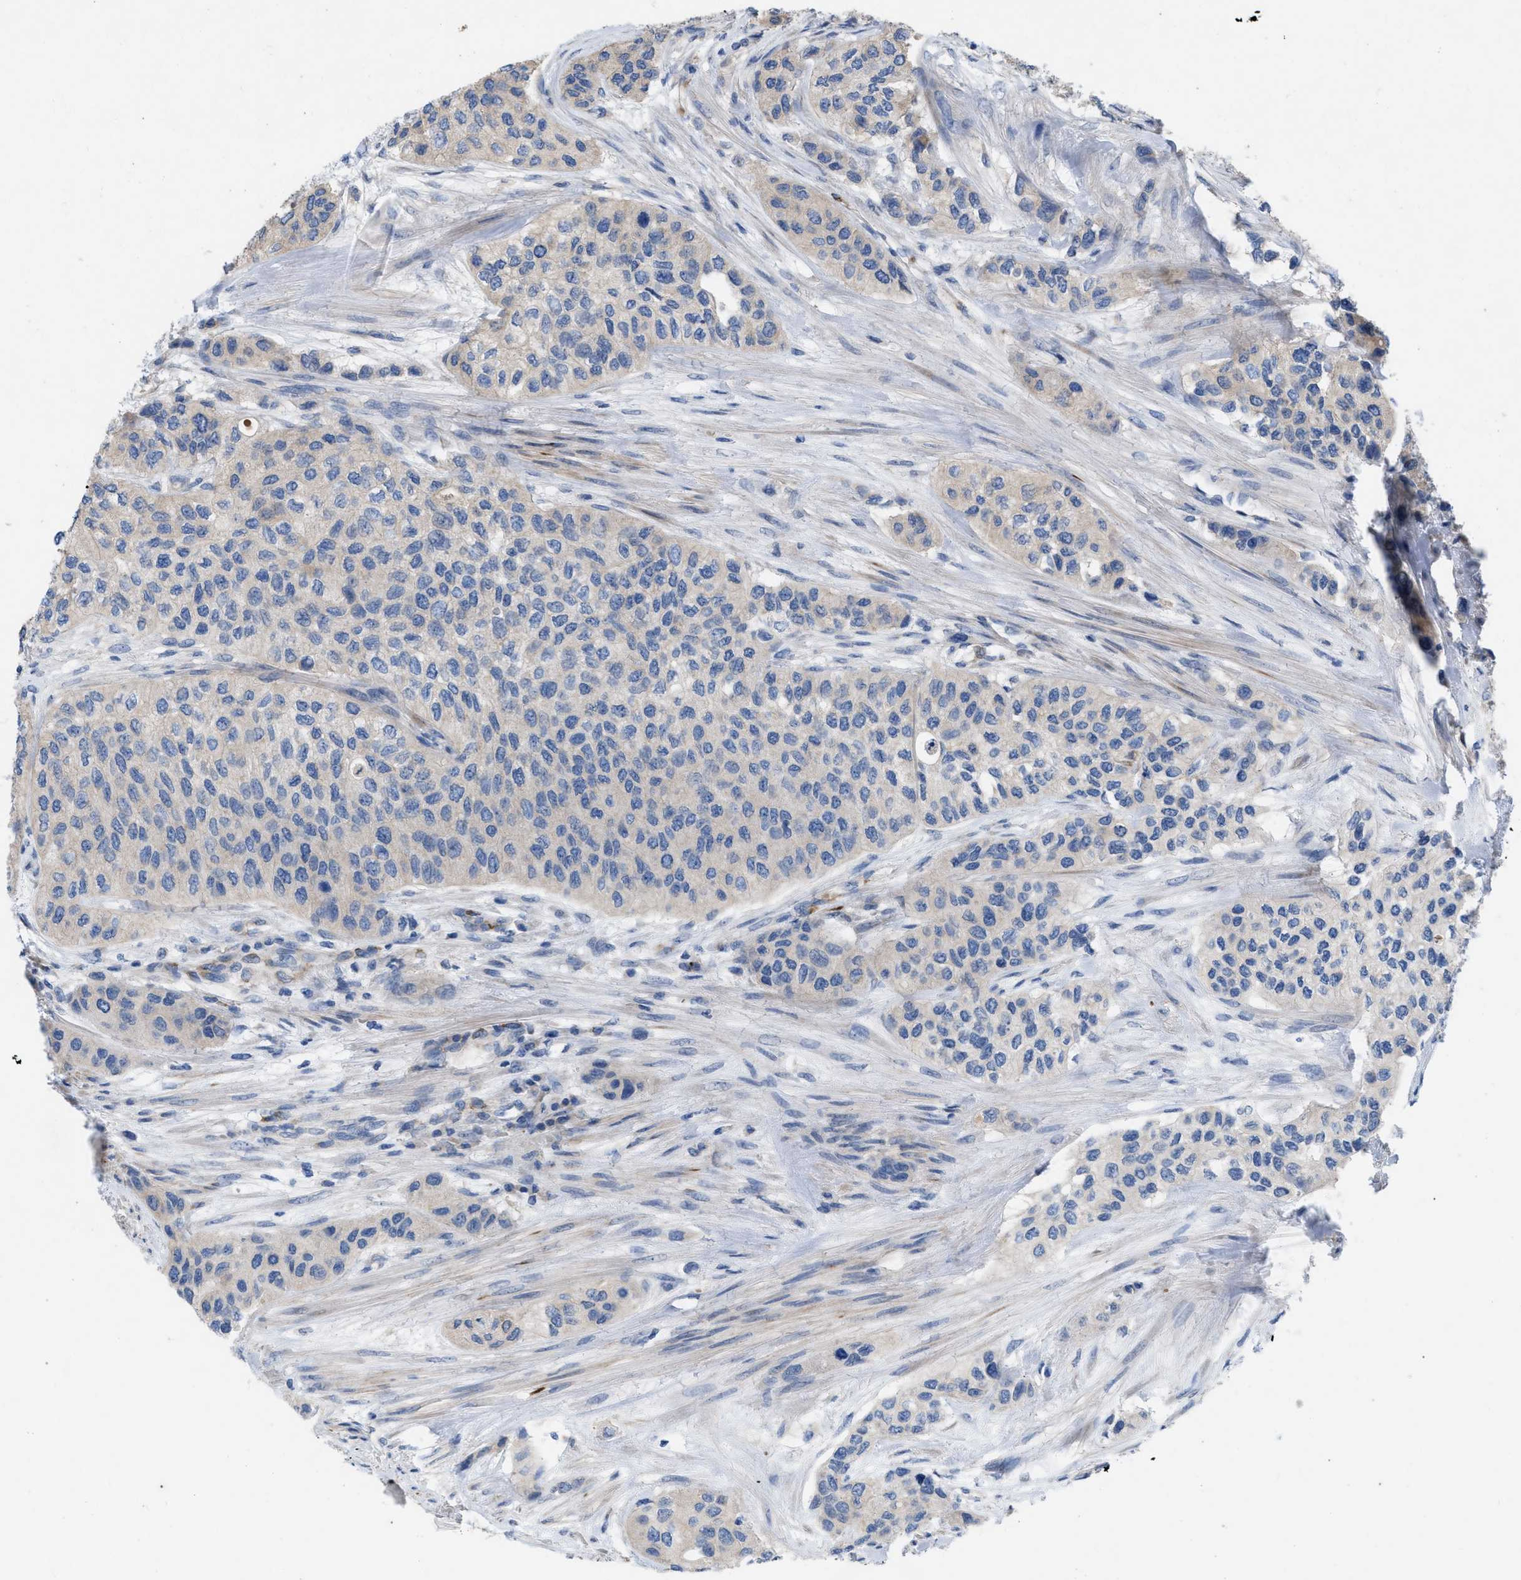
{"staining": {"intensity": "negative", "quantity": "none", "location": "none"}, "tissue": "urothelial cancer", "cell_type": "Tumor cells", "image_type": "cancer", "snomed": [{"axis": "morphology", "description": "Urothelial carcinoma, High grade"}, {"axis": "topography", "description": "Urinary bladder"}], "caption": "Urothelial cancer was stained to show a protein in brown. There is no significant expression in tumor cells.", "gene": "PLPPR5", "patient": {"sex": "female", "age": 56}}